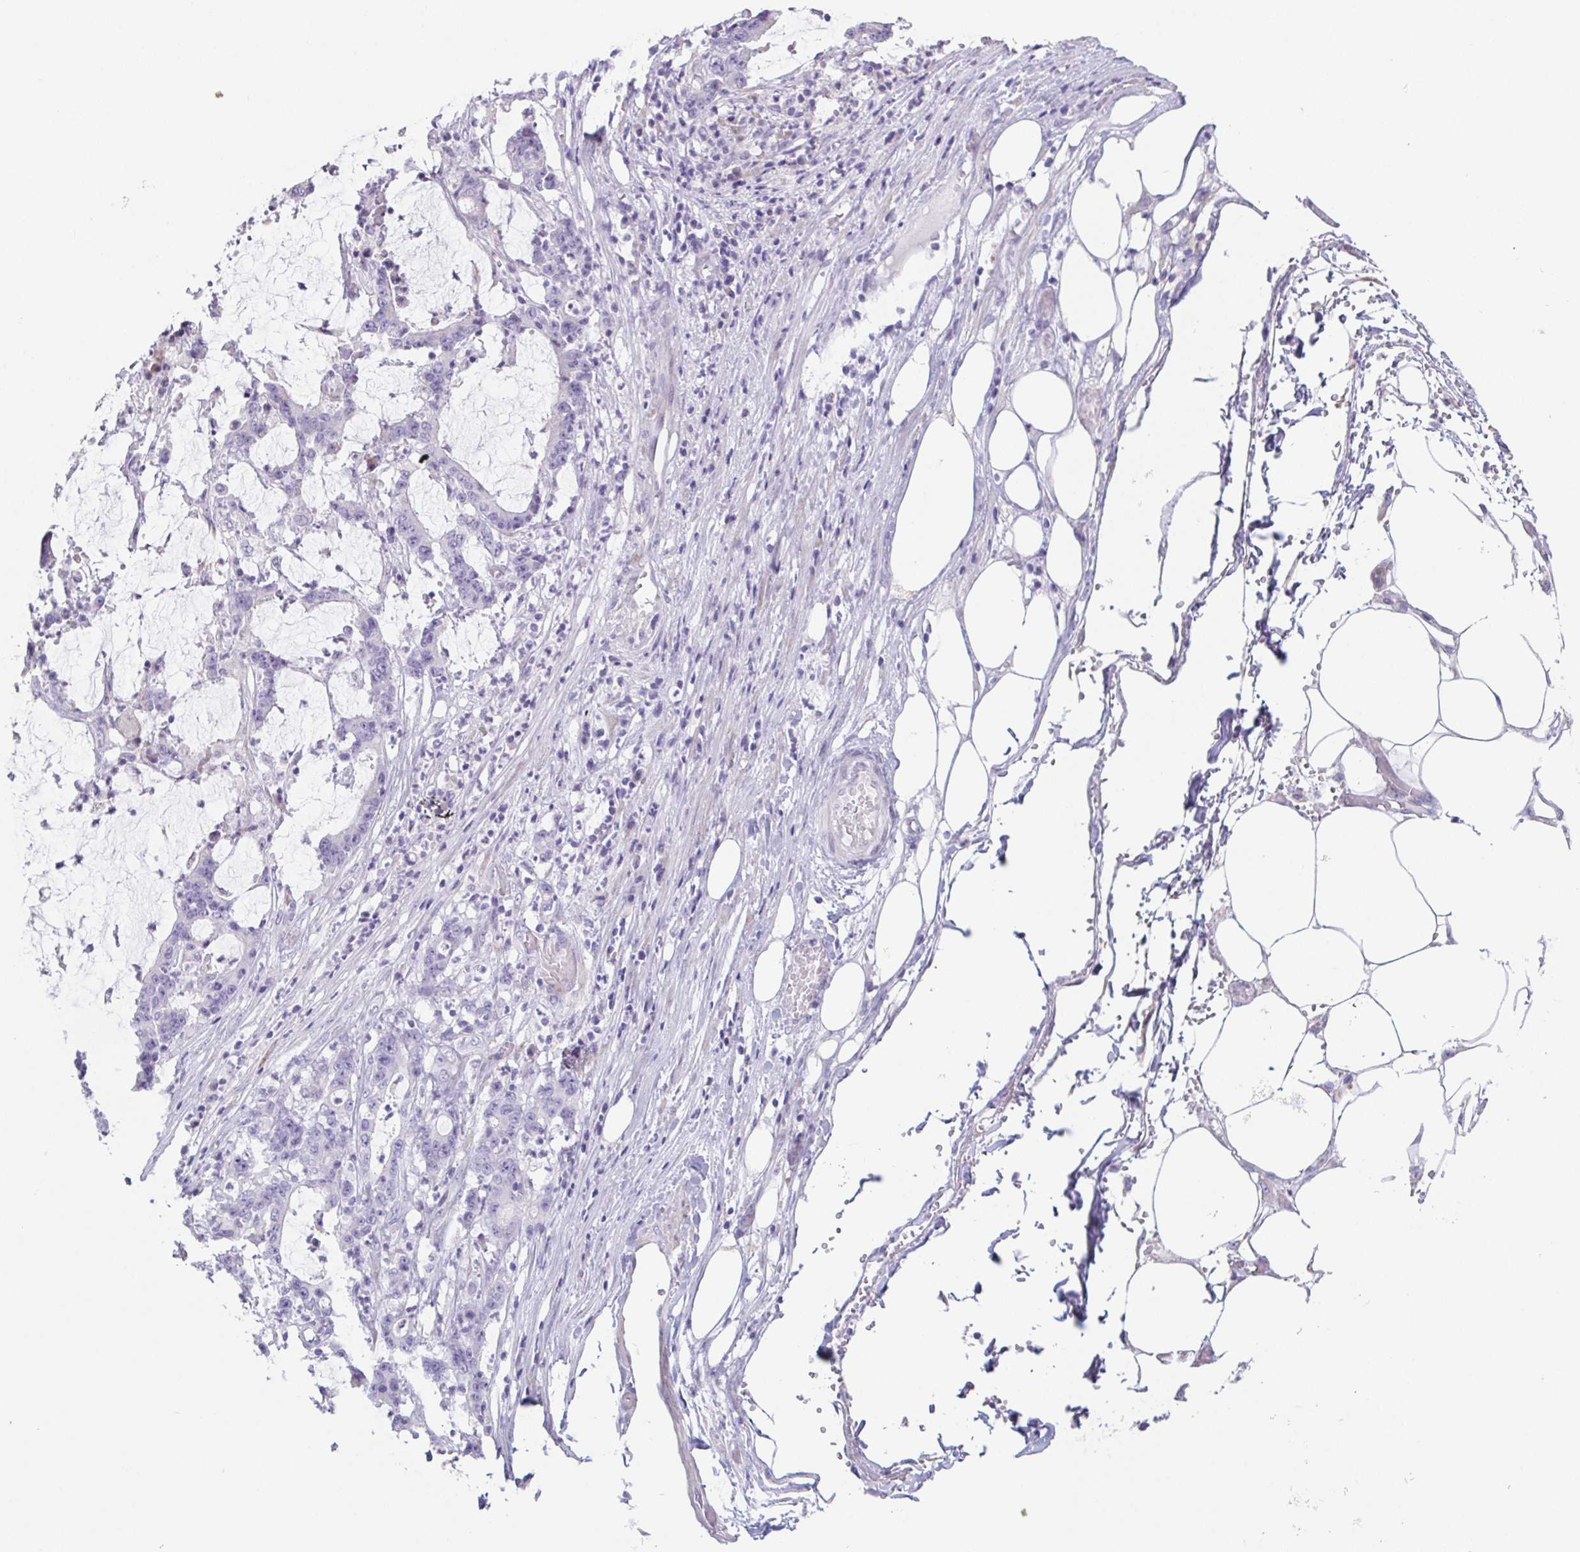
{"staining": {"intensity": "negative", "quantity": "none", "location": "none"}, "tissue": "stomach cancer", "cell_type": "Tumor cells", "image_type": "cancer", "snomed": [{"axis": "morphology", "description": "Adenocarcinoma, NOS"}, {"axis": "topography", "description": "Stomach, upper"}], "caption": "An image of adenocarcinoma (stomach) stained for a protein demonstrates no brown staining in tumor cells.", "gene": "HDGFL1", "patient": {"sex": "male", "age": 68}}